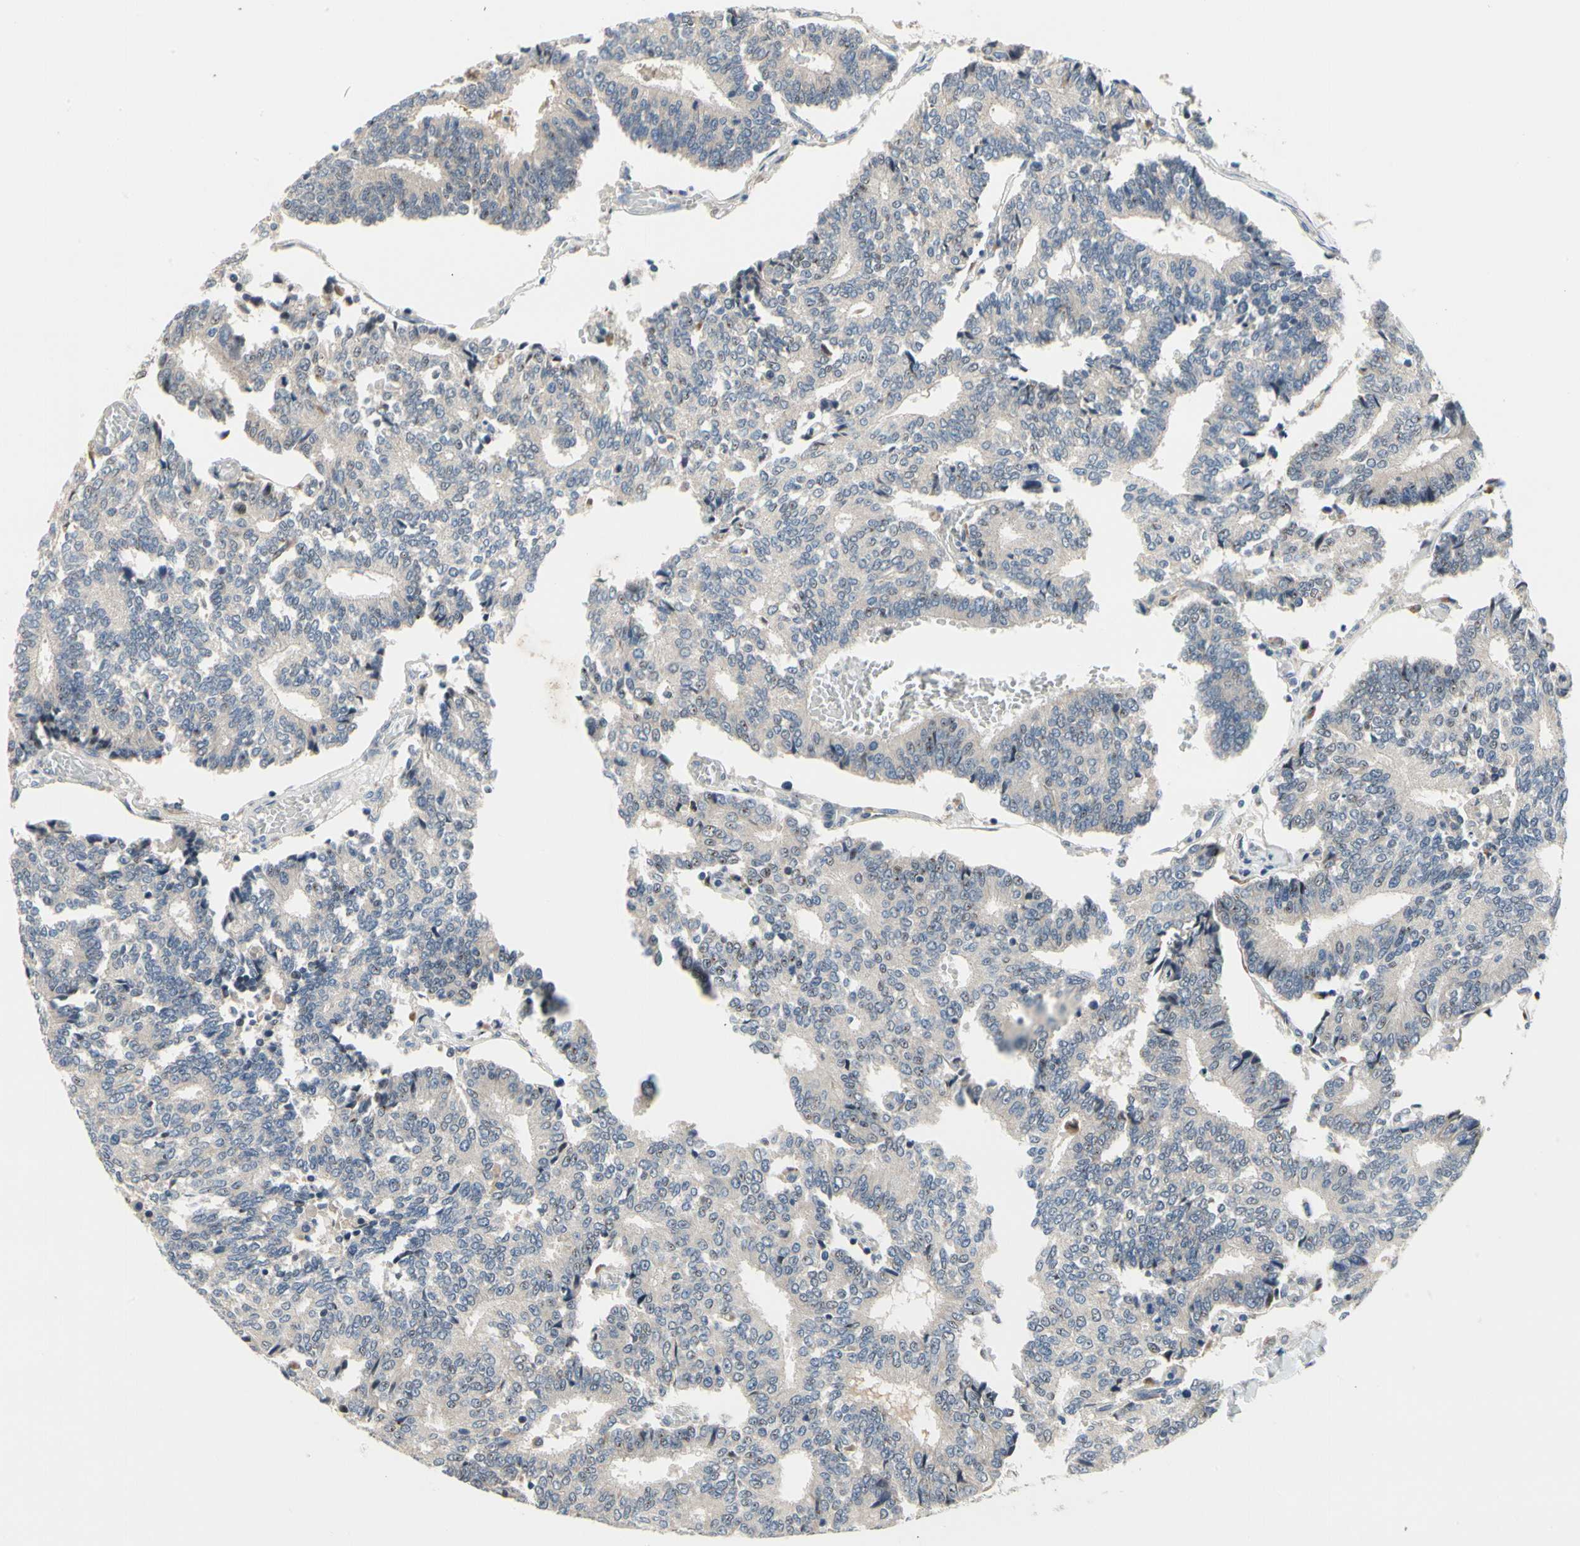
{"staining": {"intensity": "negative", "quantity": "none", "location": "none"}, "tissue": "prostate cancer", "cell_type": "Tumor cells", "image_type": "cancer", "snomed": [{"axis": "morphology", "description": "Adenocarcinoma, High grade"}, {"axis": "topography", "description": "Prostate"}], "caption": "This is an IHC photomicrograph of human prostate cancer (high-grade adenocarcinoma). There is no staining in tumor cells.", "gene": "NFASC", "patient": {"sex": "male", "age": 55}}